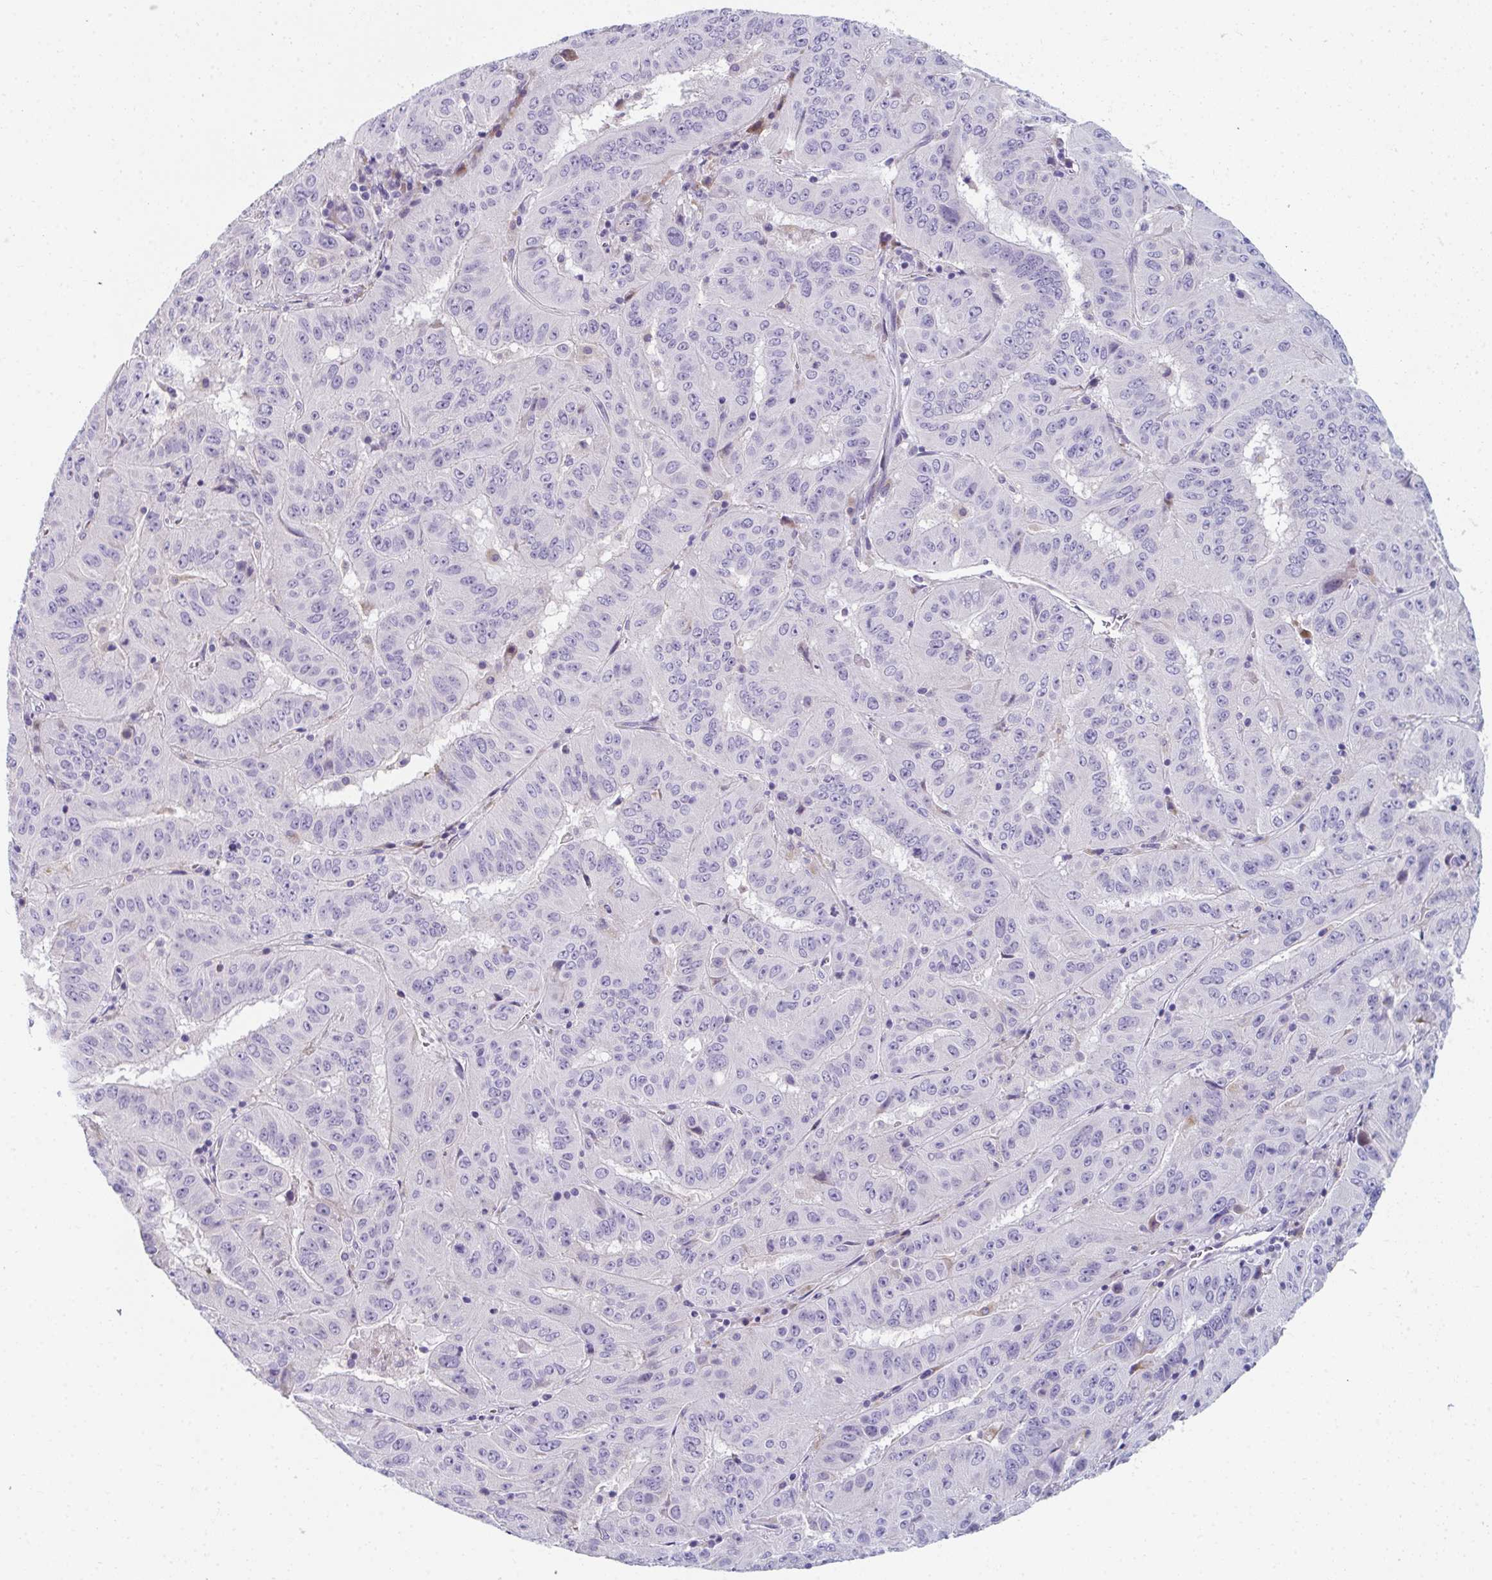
{"staining": {"intensity": "negative", "quantity": "none", "location": "none"}, "tissue": "pancreatic cancer", "cell_type": "Tumor cells", "image_type": "cancer", "snomed": [{"axis": "morphology", "description": "Adenocarcinoma, NOS"}, {"axis": "topography", "description": "Pancreas"}], "caption": "Tumor cells are negative for protein expression in human pancreatic cancer (adenocarcinoma).", "gene": "EIF1AD", "patient": {"sex": "male", "age": 63}}